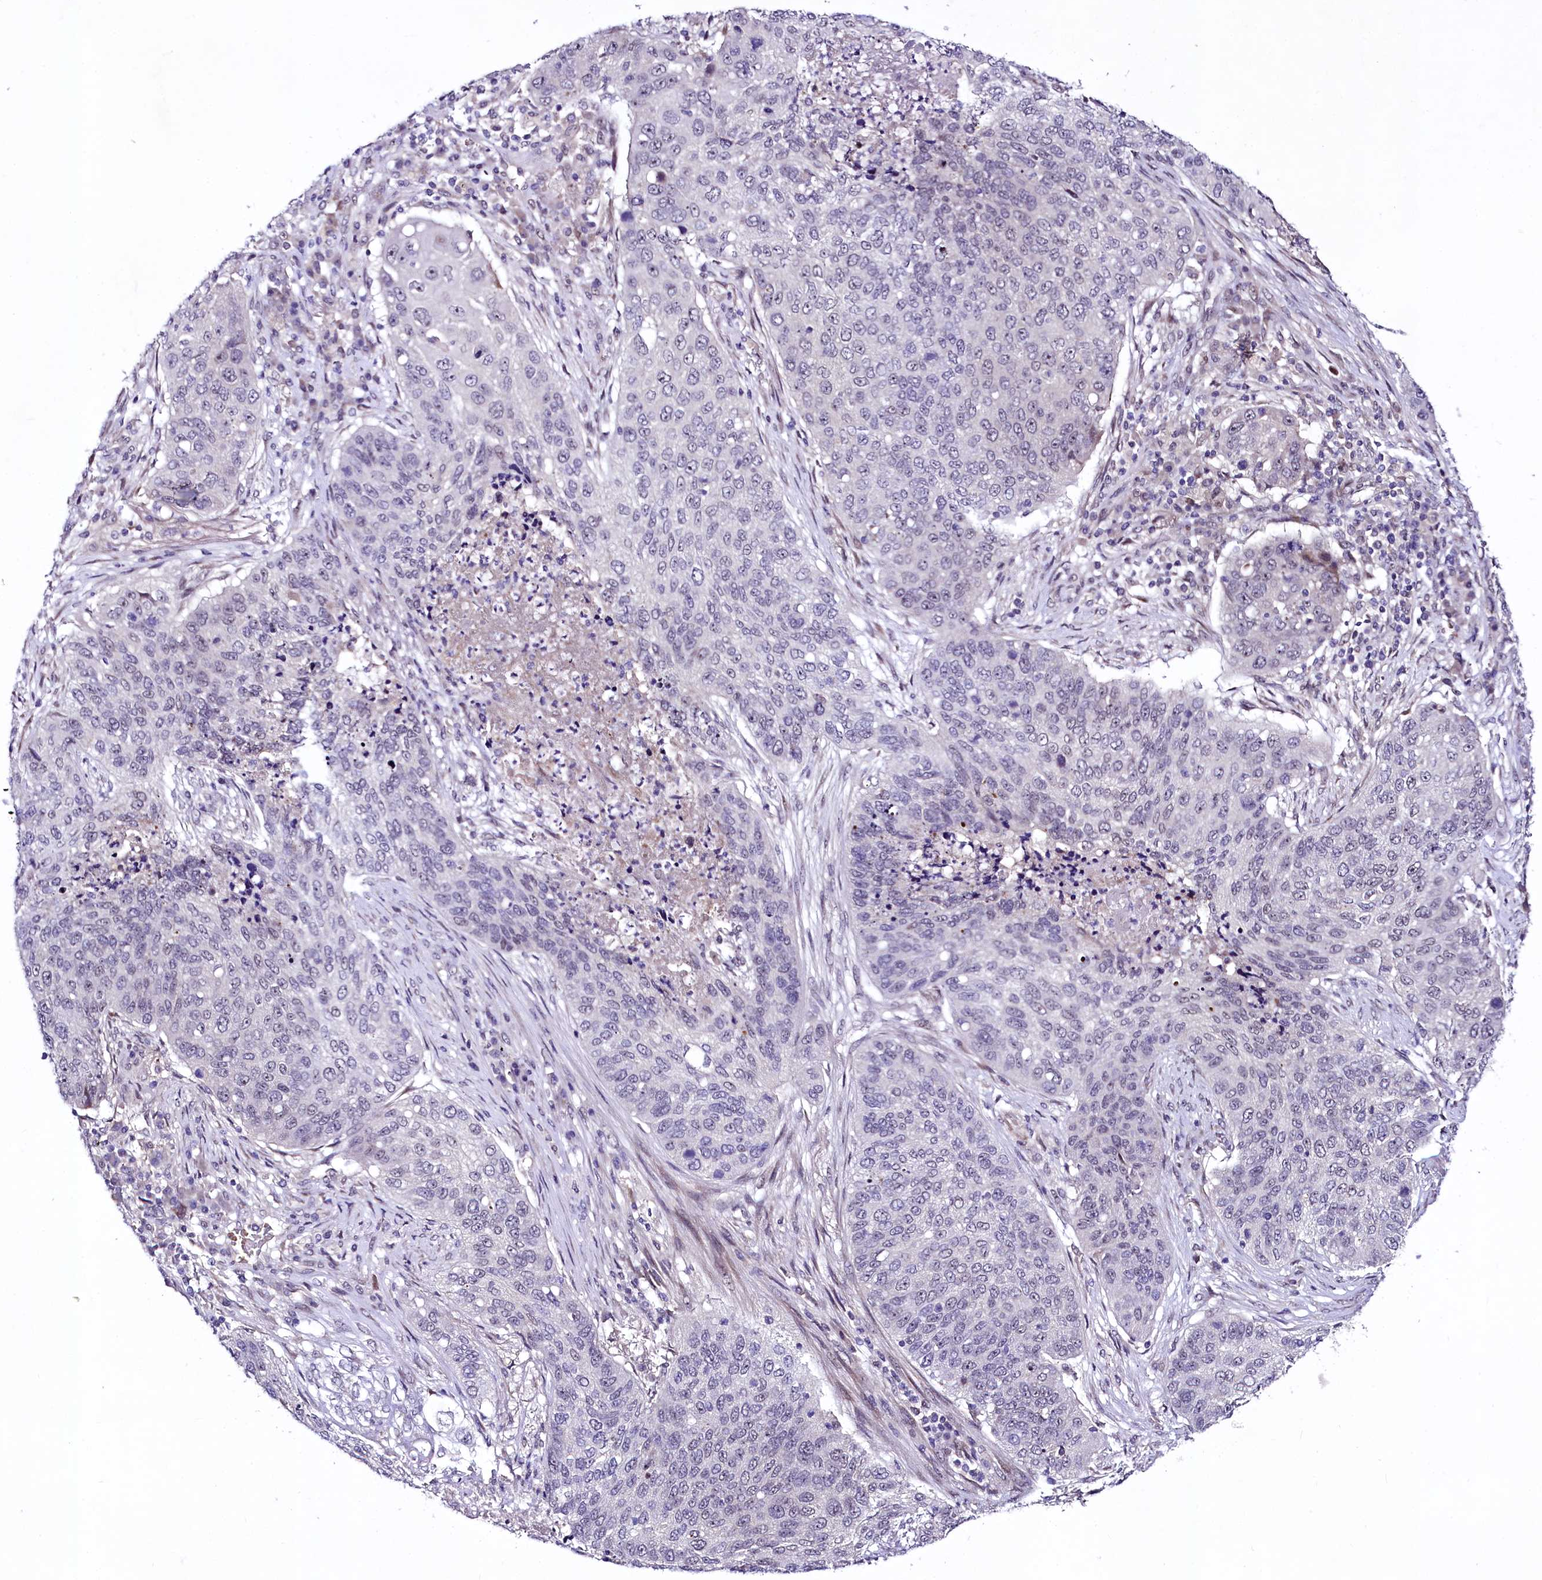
{"staining": {"intensity": "negative", "quantity": "none", "location": "none"}, "tissue": "lung cancer", "cell_type": "Tumor cells", "image_type": "cancer", "snomed": [{"axis": "morphology", "description": "Squamous cell carcinoma, NOS"}, {"axis": "topography", "description": "Lung"}], "caption": "Tumor cells are negative for brown protein staining in lung cancer (squamous cell carcinoma).", "gene": "LEUTX", "patient": {"sex": "female", "age": 63}}